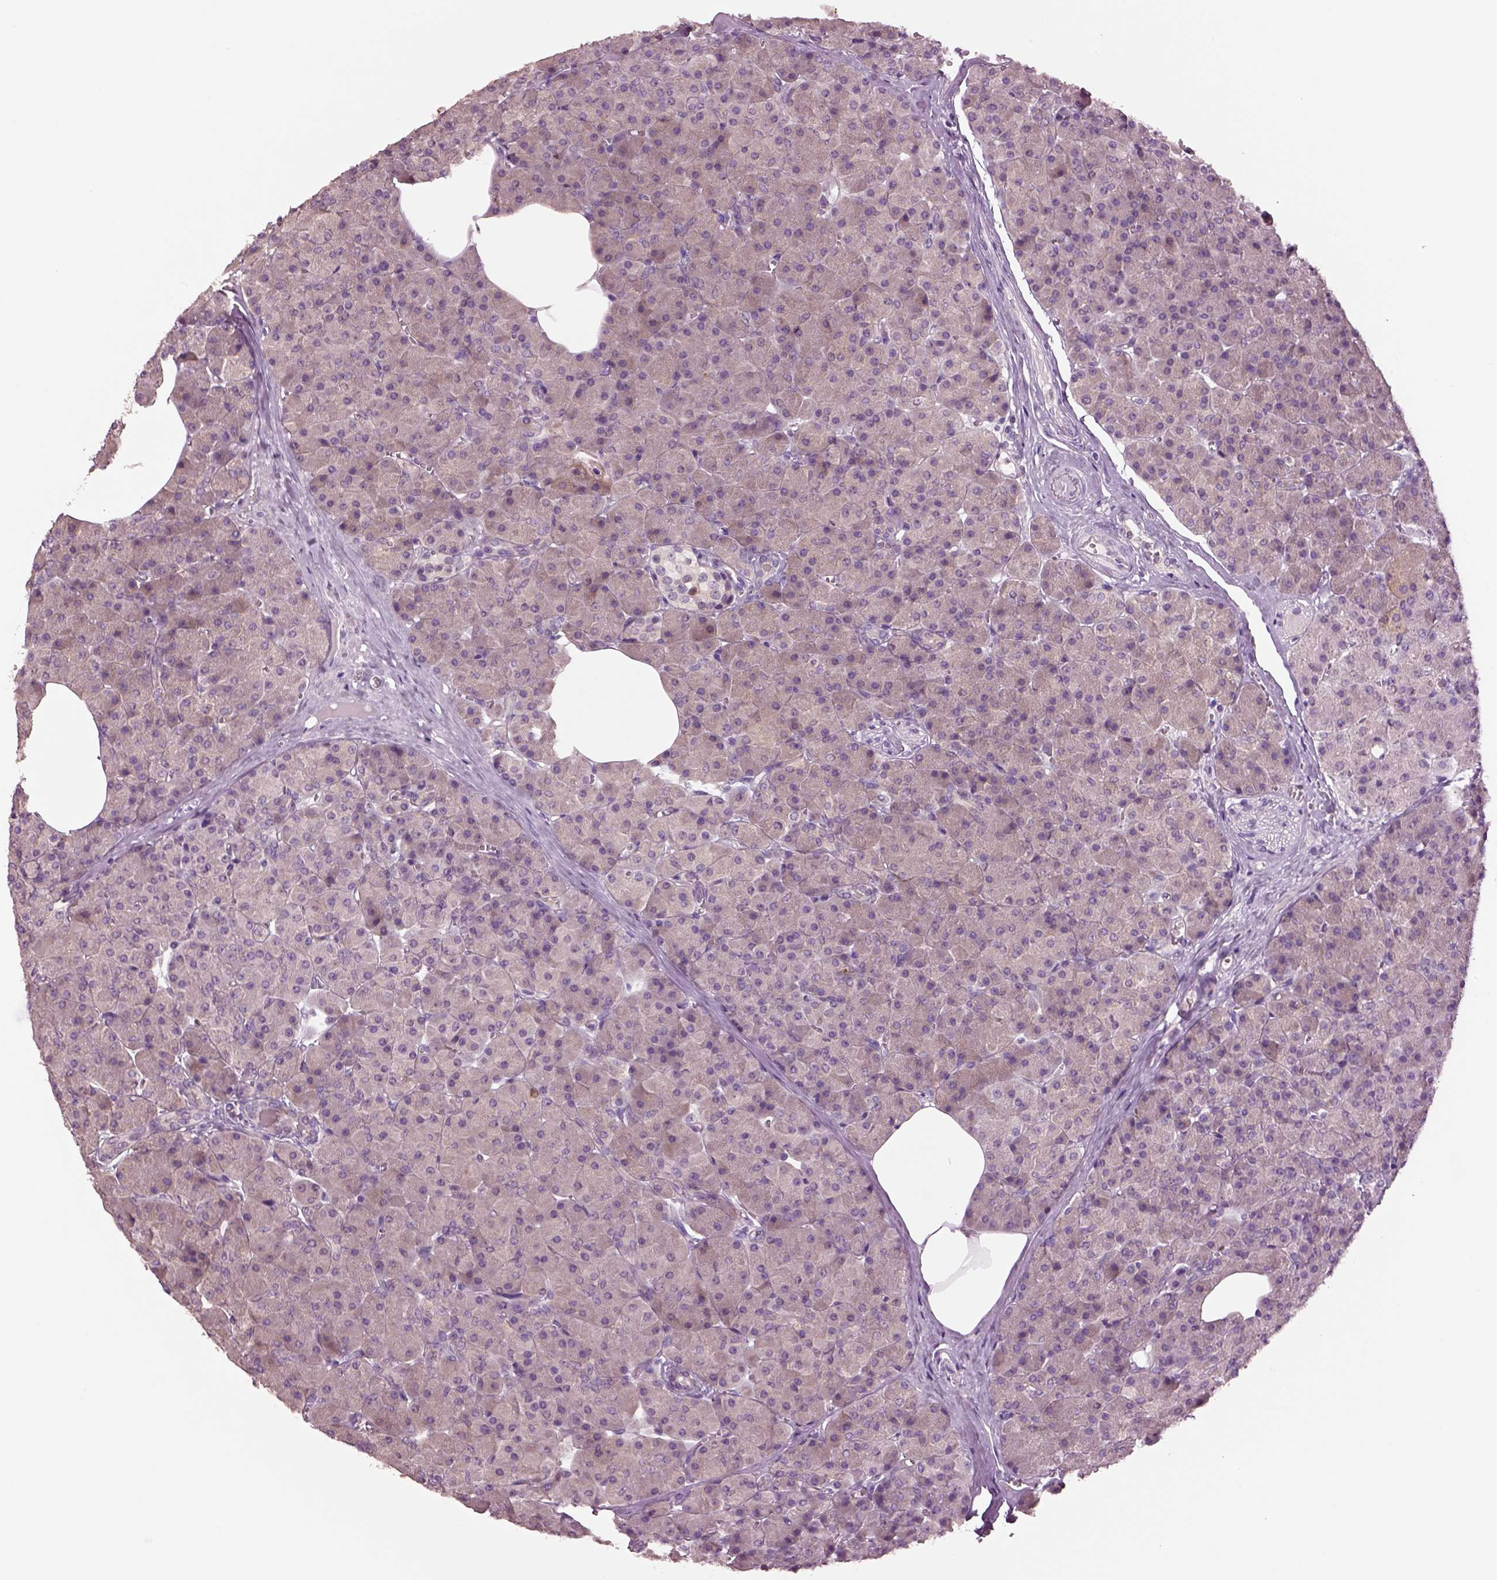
{"staining": {"intensity": "weak", "quantity": ">75%", "location": "cytoplasmic/membranous"}, "tissue": "pancreas", "cell_type": "Exocrine glandular cells", "image_type": "normal", "snomed": [{"axis": "morphology", "description": "Normal tissue, NOS"}, {"axis": "topography", "description": "Pancreas"}], "caption": "Protein expression analysis of benign pancreas displays weak cytoplasmic/membranous positivity in about >75% of exocrine glandular cells. (Stains: DAB in brown, nuclei in blue, Microscopy: brightfield microscopy at high magnification).", "gene": "CLPSL1", "patient": {"sex": "female", "age": 45}}